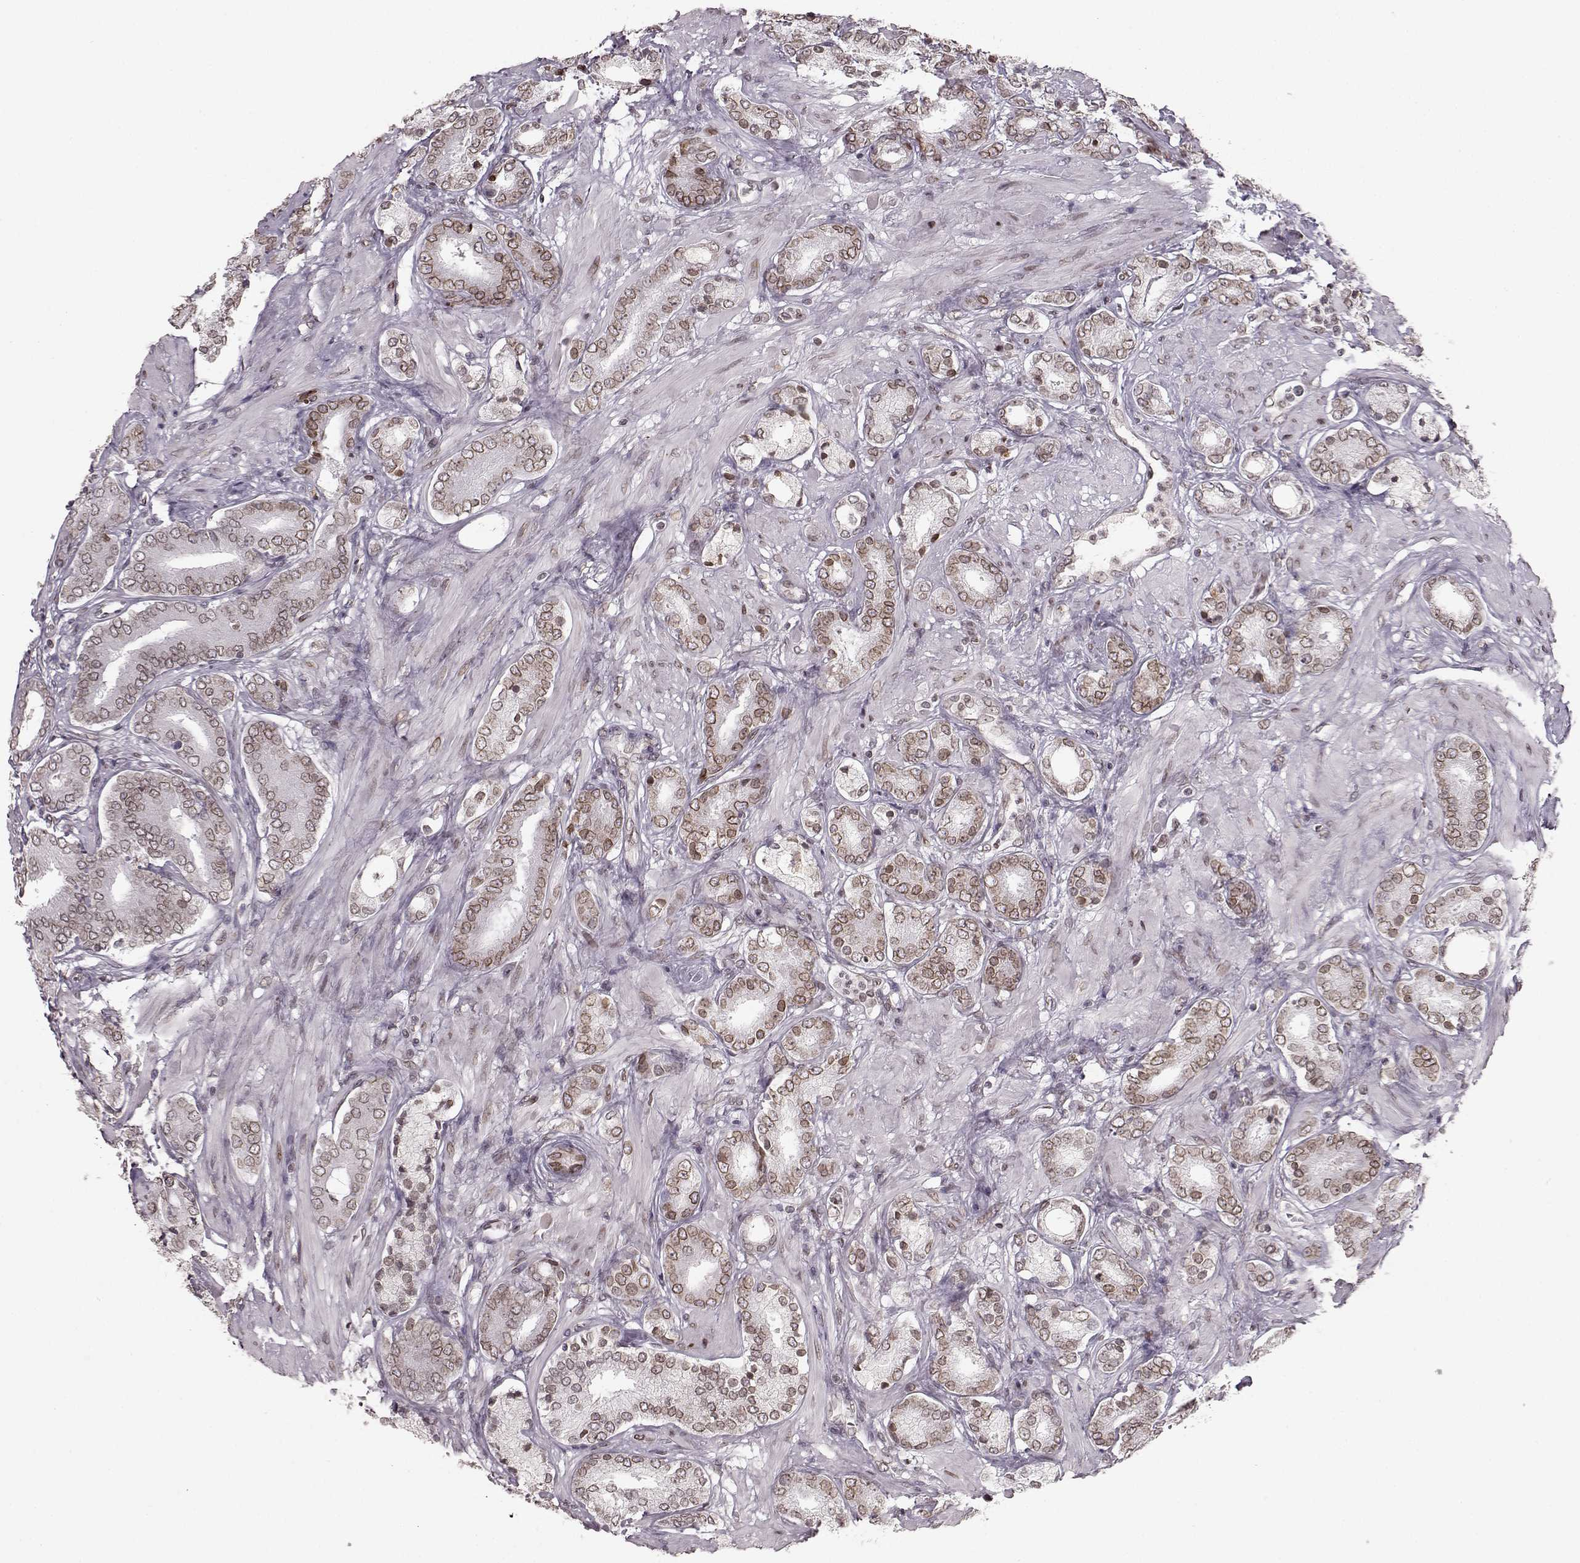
{"staining": {"intensity": "moderate", "quantity": ">75%", "location": "cytoplasmic/membranous,nuclear"}, "tissue": "prostate cancer", "cell_type": "Tumor cells", "image_type": "cancer", "snomed": [{"axis": "morphology", "description": "Adenocarcinoma, High grade"}, {"axis": "topography", "description": "Prostate"}], "caption": "Prostate cancer (high-grade adenocarcinoma) stained with IHC reveals moderate cytoplasmic/membranous and nuclear staining in approximately >75% of tumor cells.", "gene": "DCAF12", "patient": {"sex": "male", "age": 56}}